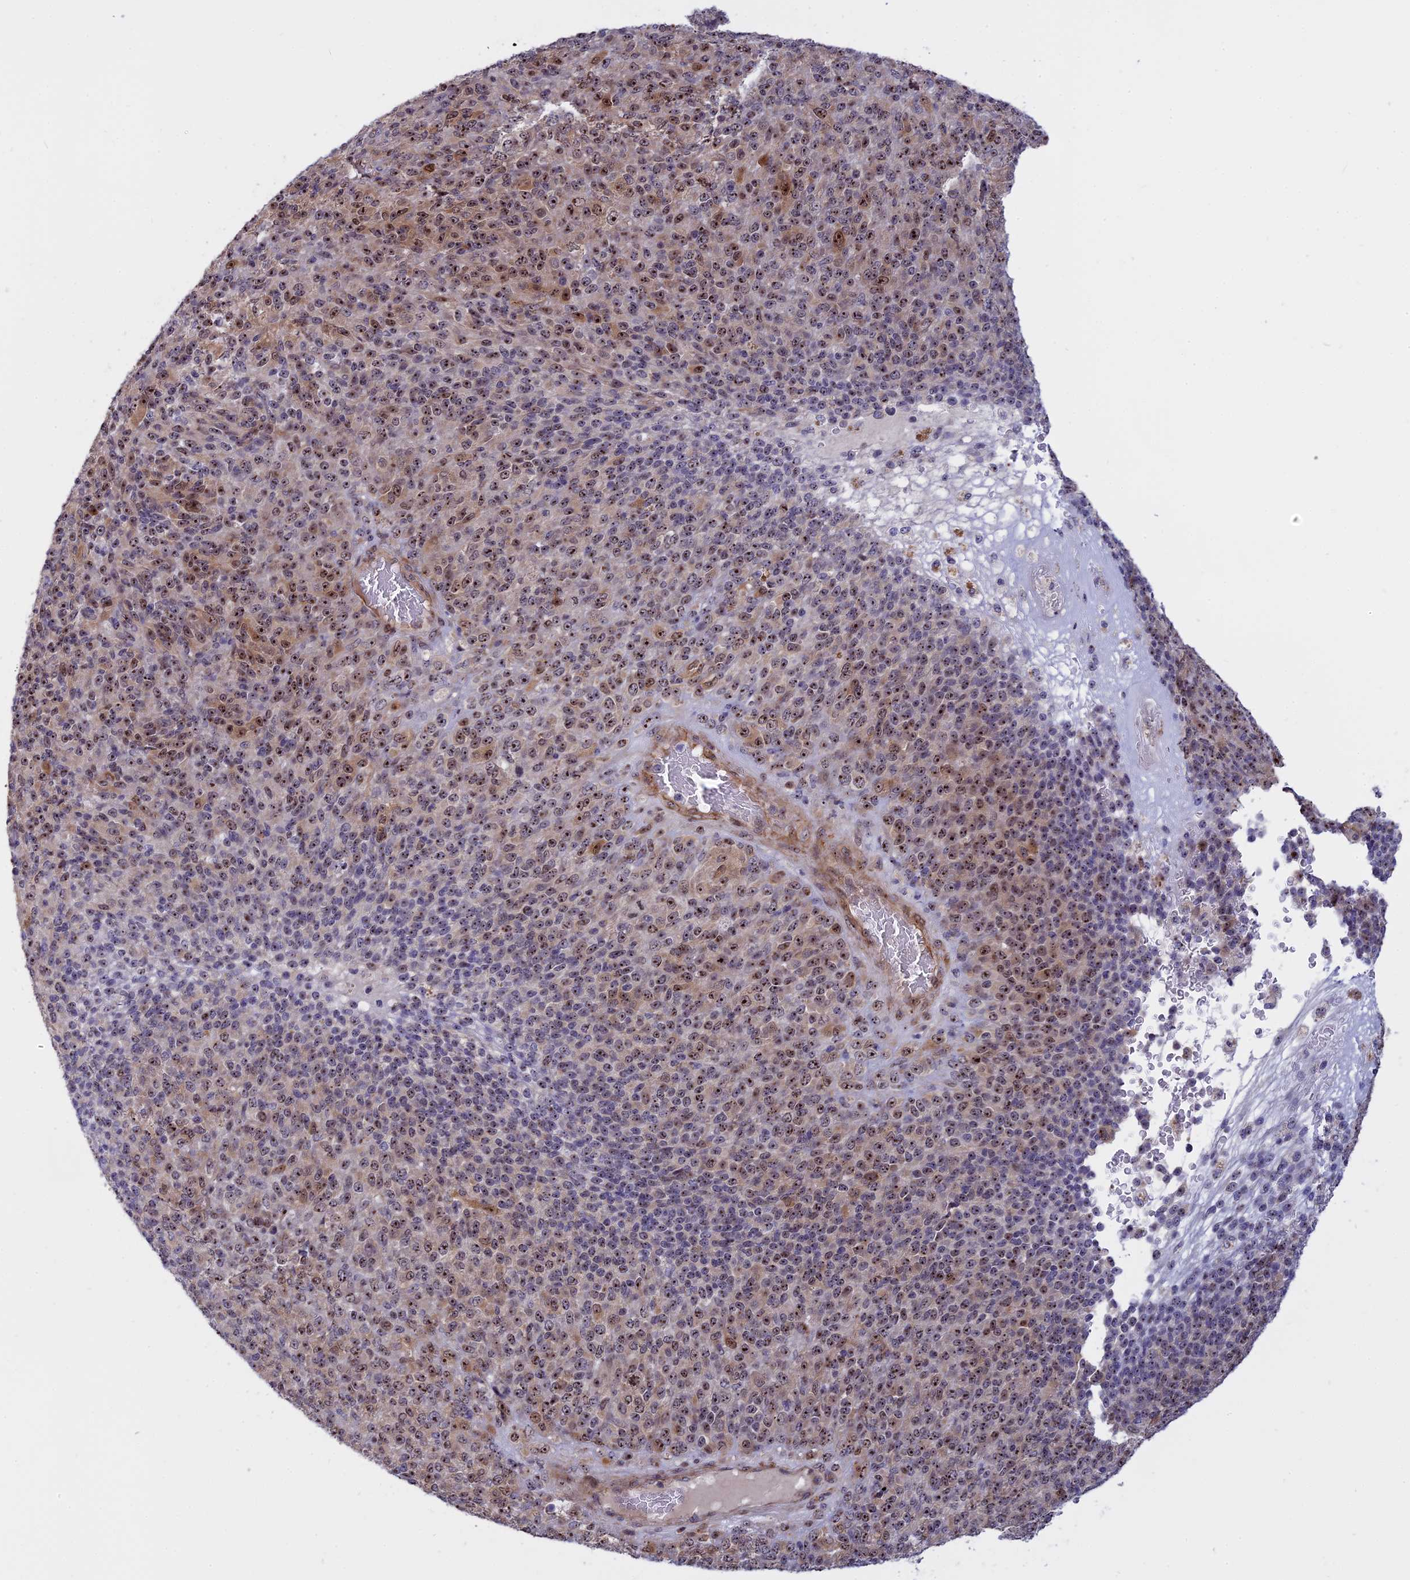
{"staining": {"intensity": "moderate", "quantity": ">75%", "location": "nuclear"}, "tissue": "melanoma", "cell_type": "Tumor cells", "image_type": "cancer", "snomed": [{"axis": "morphology", "description": "Malignant melanoma, Metastatic site"}, {"axis": "topography", "description": "Brain"}], "caption": "Immunohistochemical staining of human melanoma reveals moderate nuclear protein expression in about >75% of tumor cells.", "gene": "DBNDD1", "patient": {"sex": "female", "age": 56}}